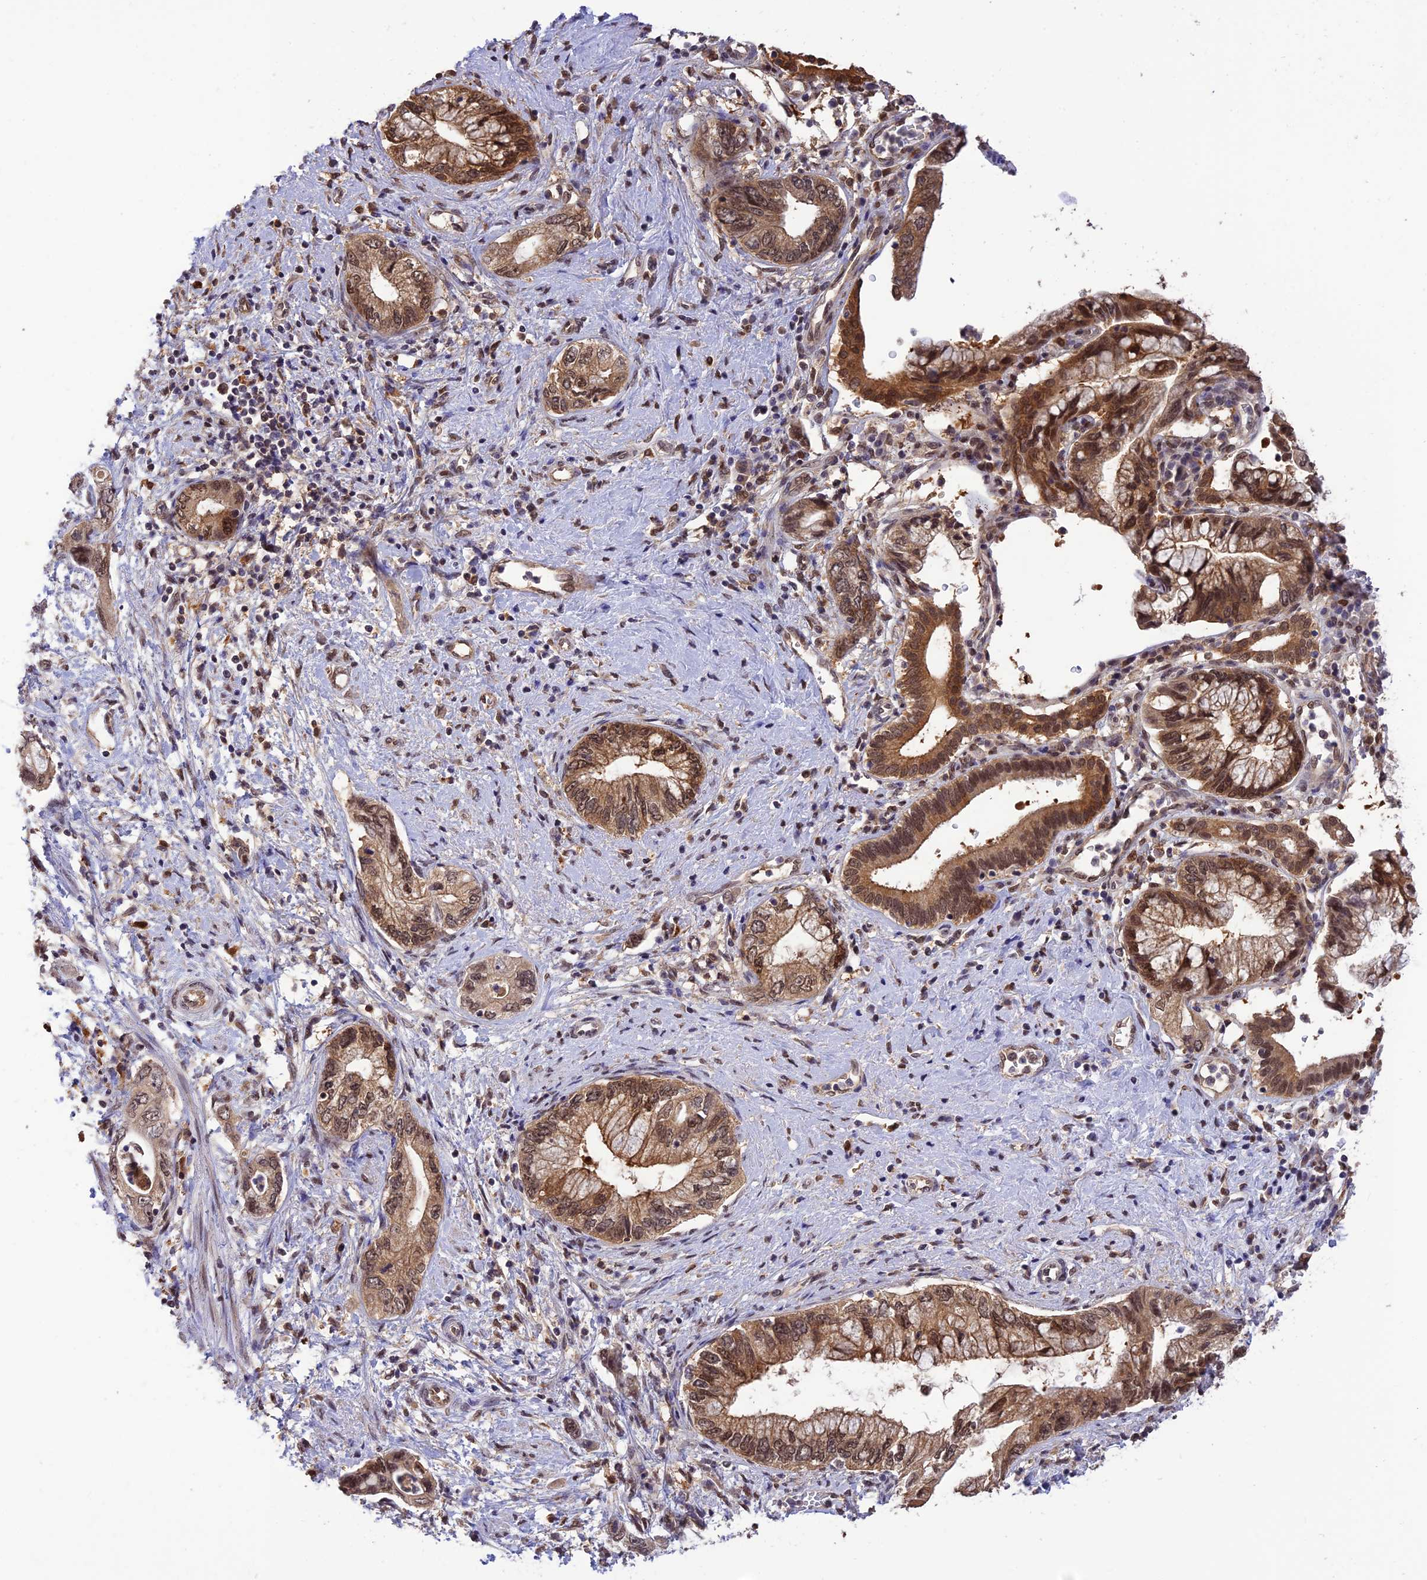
{"staining": {"intensity": "moderate", "quantity": ">75%", "location": "cytoplasmic/membranous,nuclear"}, "tissue": "pancreatic cancer", "cell_type": "Tumor cells", "image_type": "cancer", "snomed": [{"axis": "morphology", "description": "Adenocarcinoma, NOS"}, {"axis": "topography", "description": "Pancreas"}], "caption": "Protein expression analysis of pancreatic cancer demonstrates moderate cytoplasmic/membranous and nuclear staining in approximately >75% of tumor cells.", "gene": "MNS1", "patient": {"sex": "female", "age": 73}}